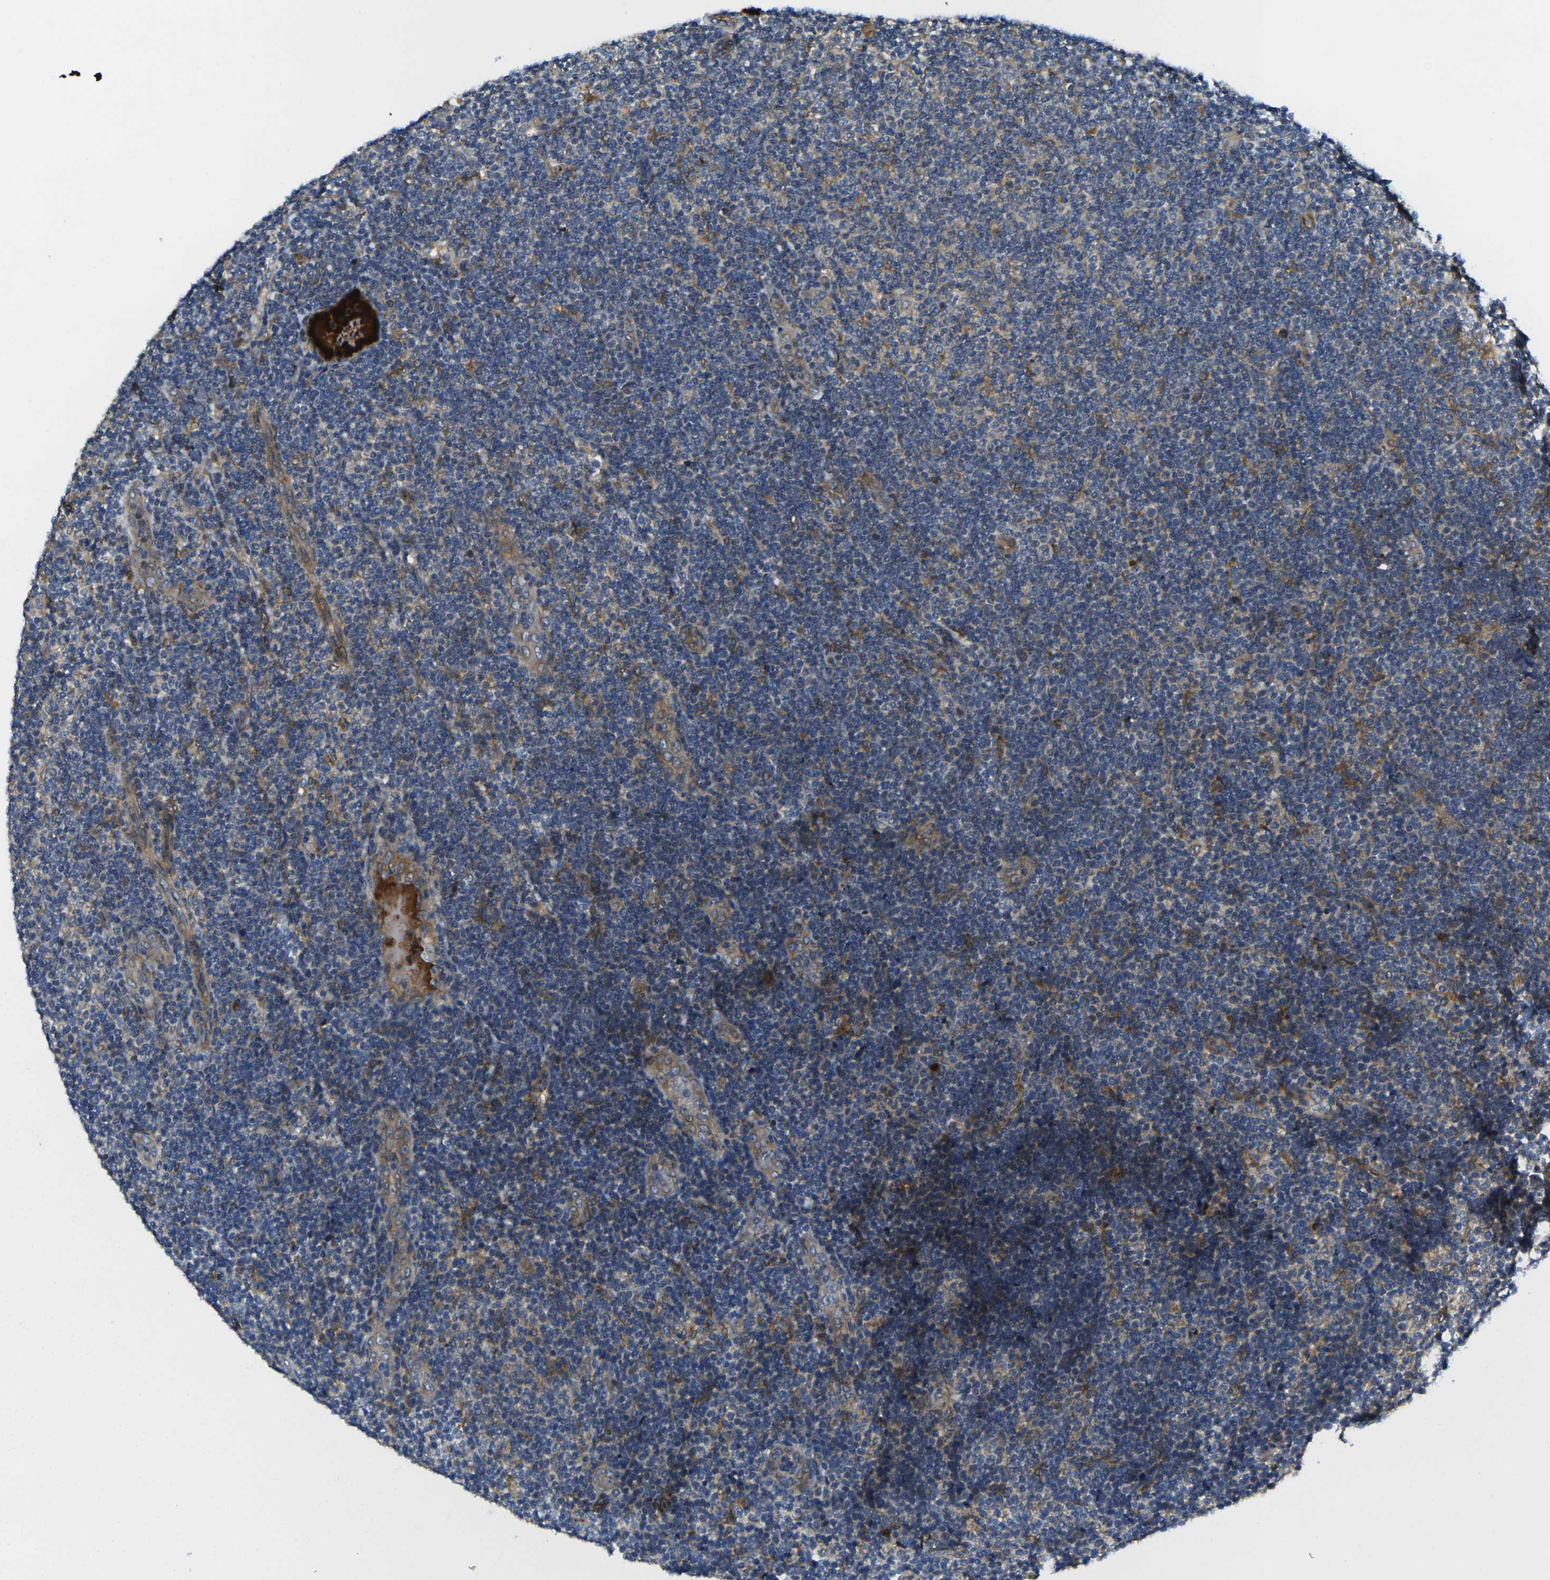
{"staining": {"intensity": "moderate", "quantity": "<25%", "location": "cytoplasmic/membranous"}, "tissue": "lymphoma", "cell_type": "Tumor cells", "image_type": "cancer", "snomed": [{"axis": "morphology", "description": "Malignant lymphoma, non-Hodgkin's type, Low grade"}, {"axis": "topography", "description": "Lymph node"}], "caption": "A micrograph showing moderate cytoplasmic/membranous expression in approximately <25% of tumor cells in lymphoma, as visualized by brown immunohistochemical staining.", "gene": "FZD1", "patient": {"sex": "male", "age": 83}}